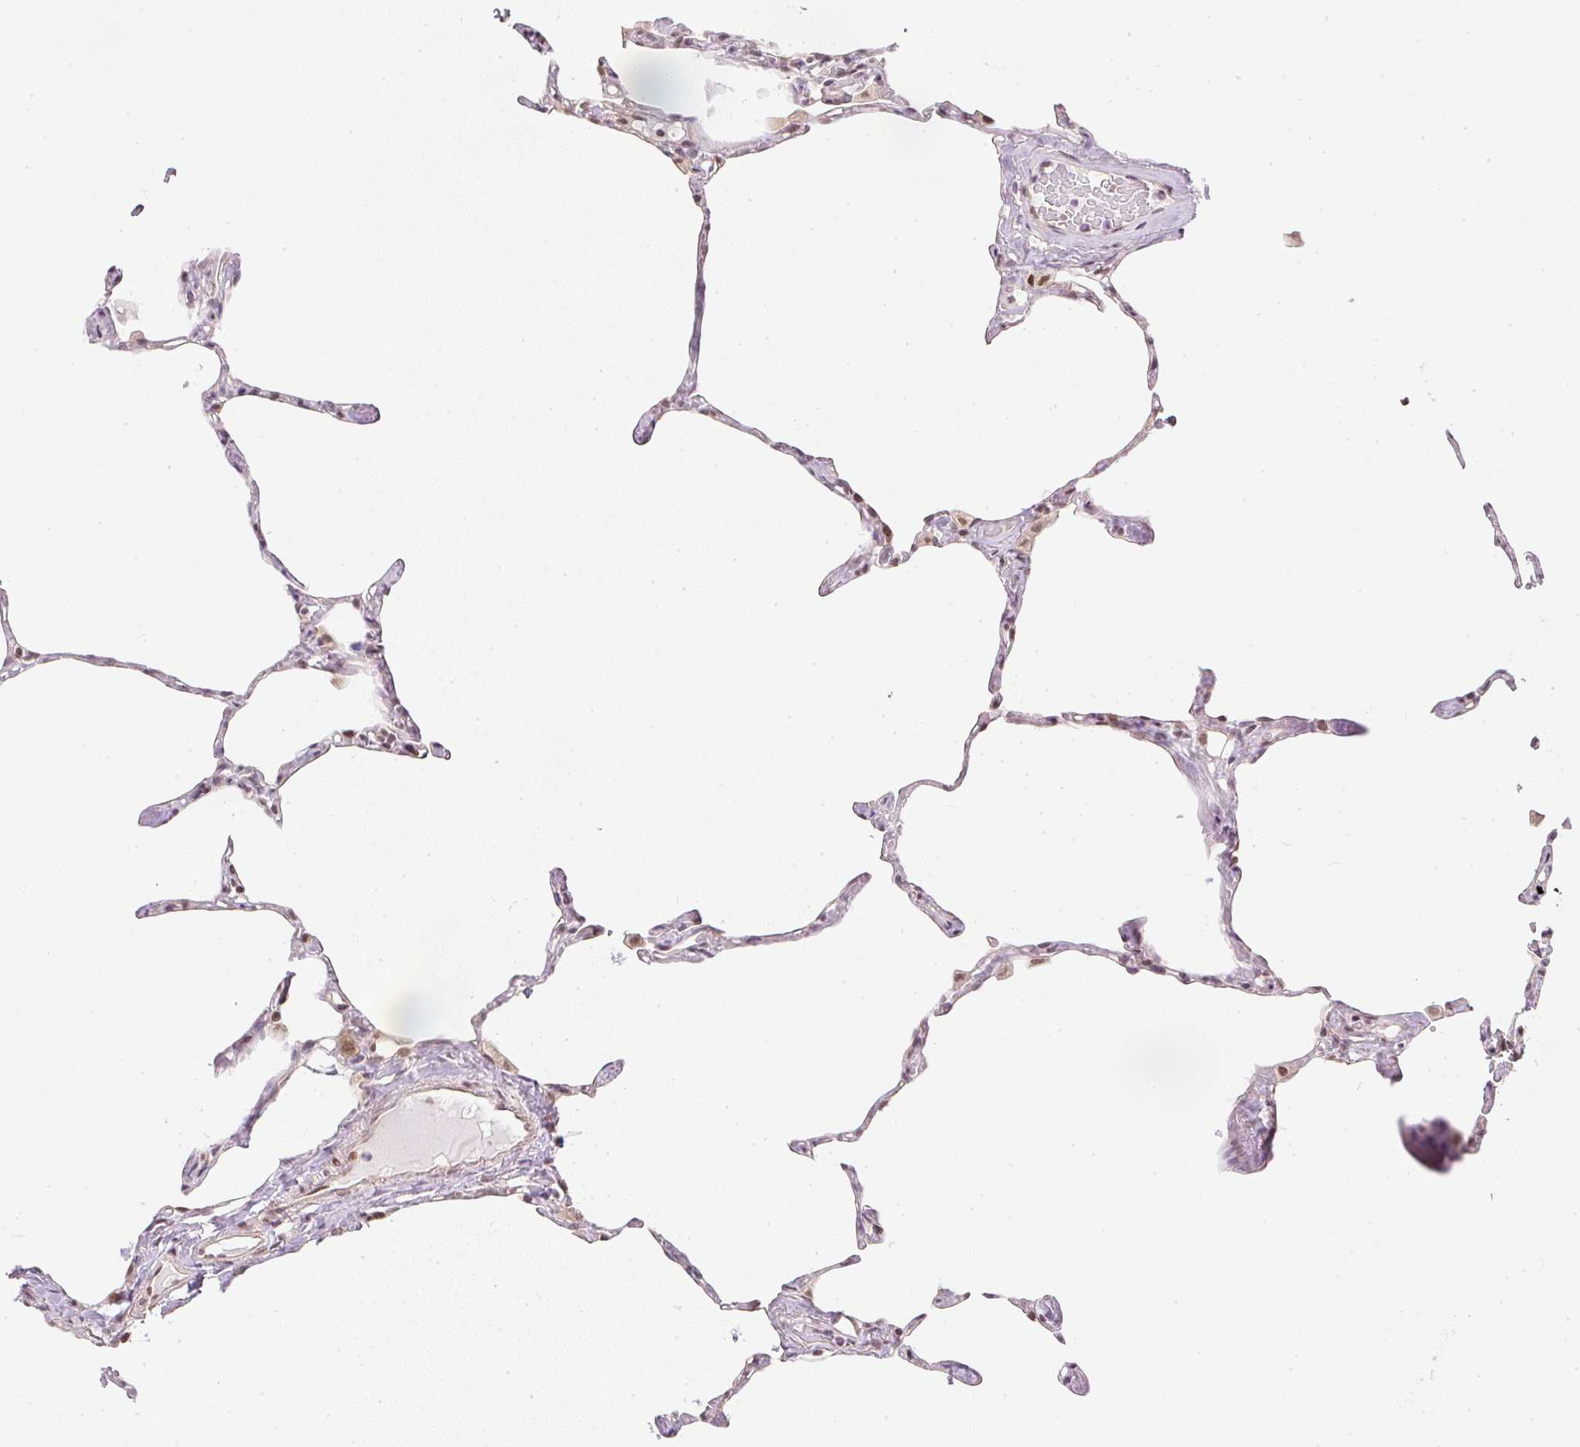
{"staining": {"intensity": "weak", "quantity": "<25%", "location": "nuclear"}, "tissue": "lung", "cell_type": "Alveolar cells", "image_type": "normal", "snomed": [{"axis": "morphology", "description": "Normal tissue, NOS"}, {"axis": "topography", "description": "Lung"}], "caption": "The micrograph exhibits no staining of alveolar cells in normal lung.", "gene": "DPPA4", "patient": {"sex": "male", "age": 65}}